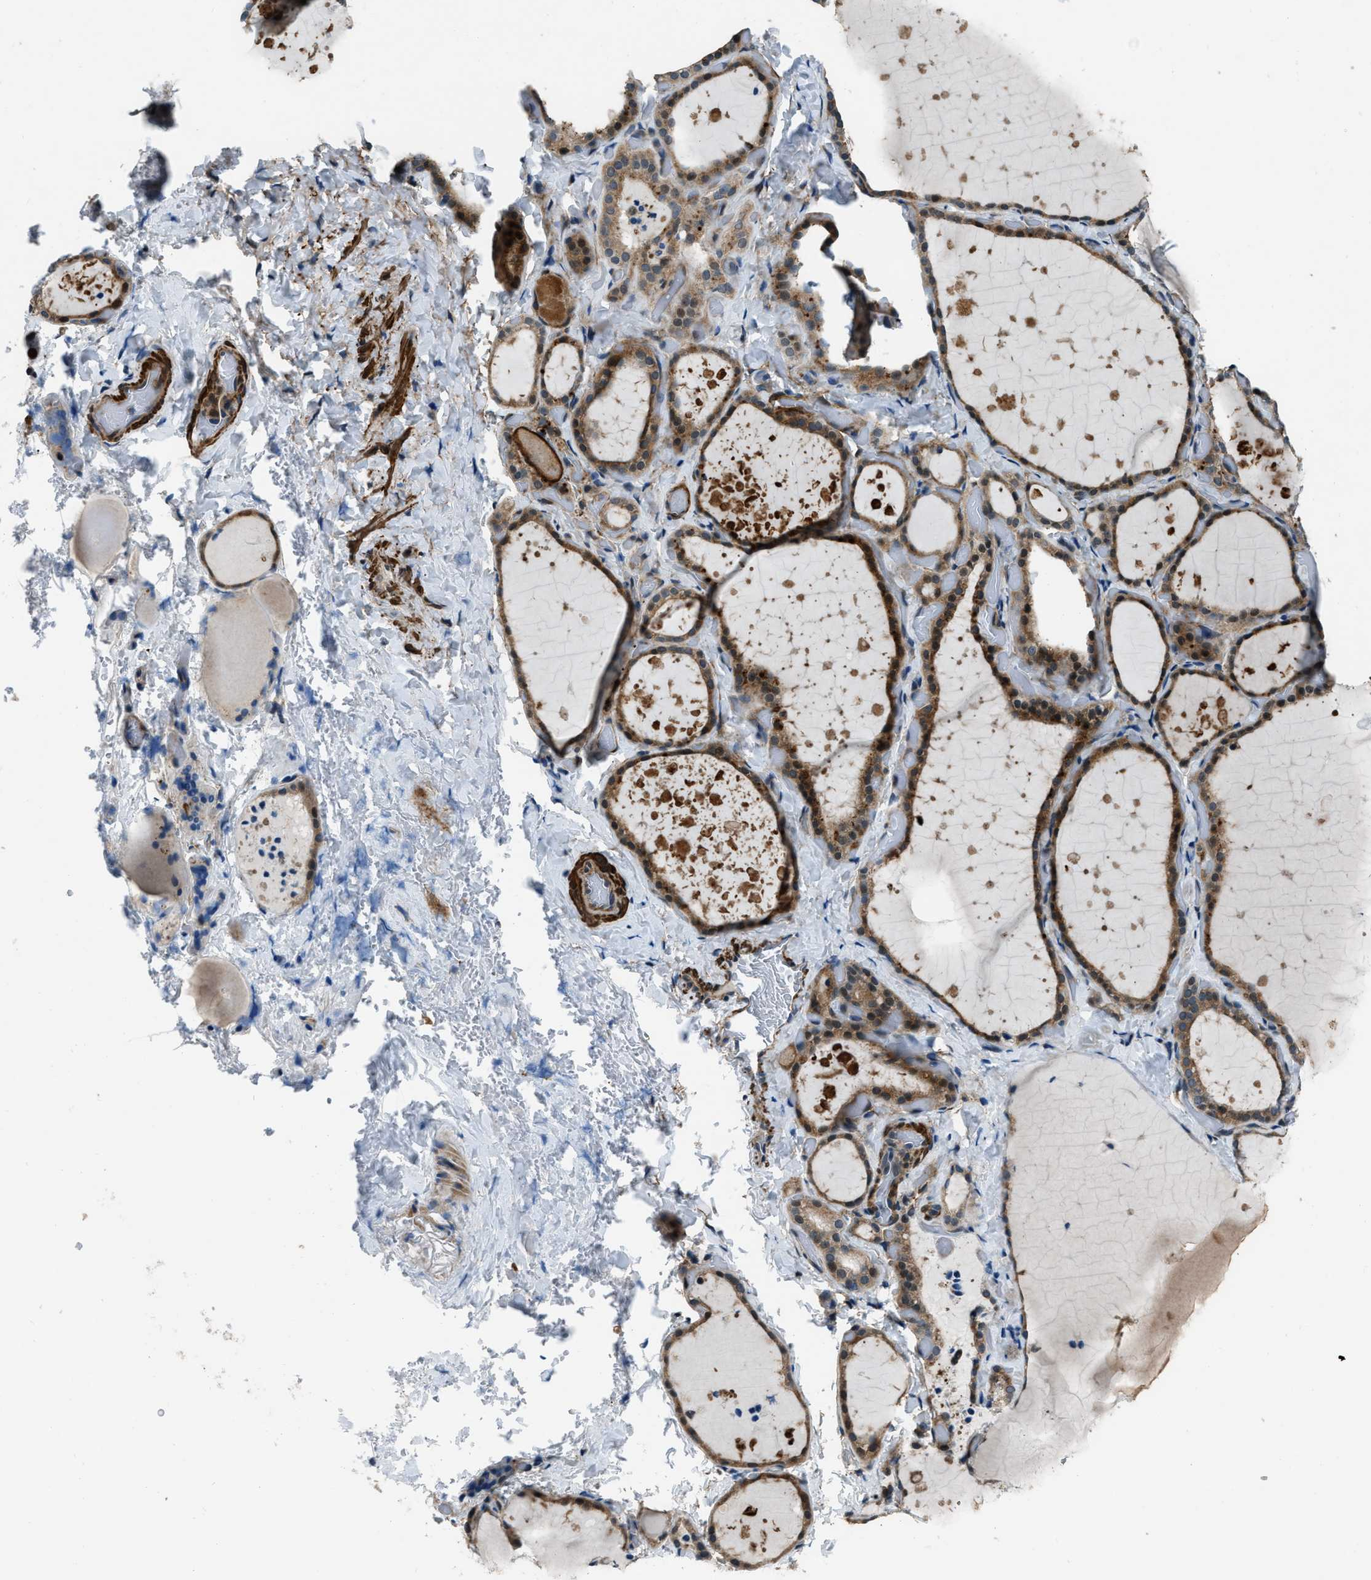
{"staining": {"intensity": "moderate", "quantity": ">75%", "location": "cytoplasmic/membranous,nuclear"}, "tissue": "thyroid gland", "cell_type": "Glandular cells", "image_type": "normal", "snomed": [{"axis": "morphology", "description": "Normal tissue, NOS"}, {"axis": "topography", "description": "Thyroid gland"}], "caption": "Immunohistochemistry (IHC) of benign thyroid gland displays medium levels of moderate cytoplasmic/membranous,nuclear expression in approximately >75% of glandular cells.", "gene": "NUDCD3", "patient": {"sex": "female", "age": 44}}